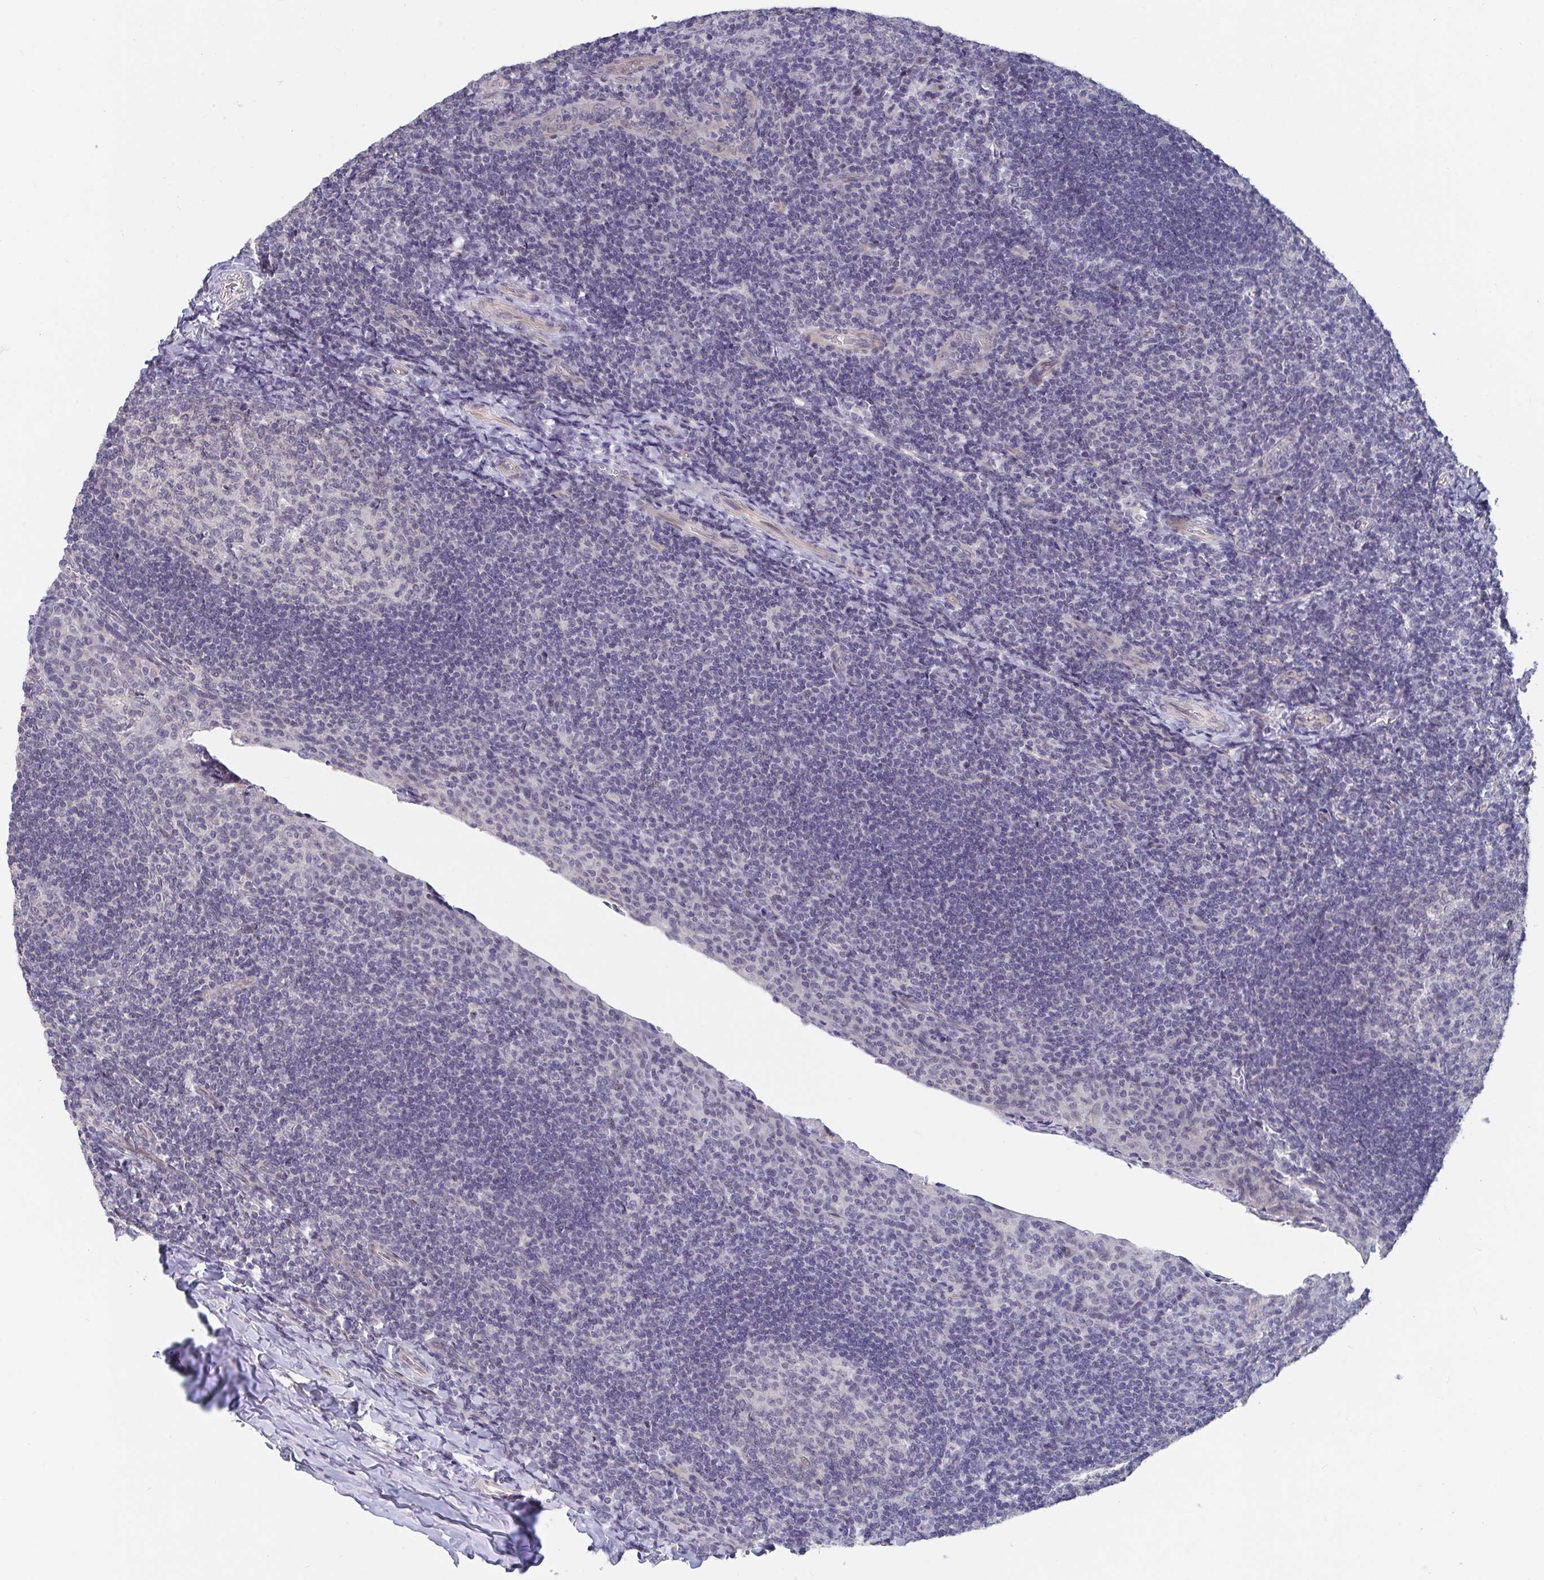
{"staining": {"intensity": "negative", "quantity": "none", "location": "none"}, "tissue": "tonsil", "cell_type": "Germinal center cells", "image_type": "normal", "snomed": [{"axis": "morphology", "description": "Normal tissue, NOS"}, {"axis": "topography", "description": "Tonsil"}], "caption": "This is an IHC micrograph of unremarkable tonsil. There is no positivity in germinal center cells.", "gene": "FAM156A", "patient": {"sex": "male", "age": 17}}